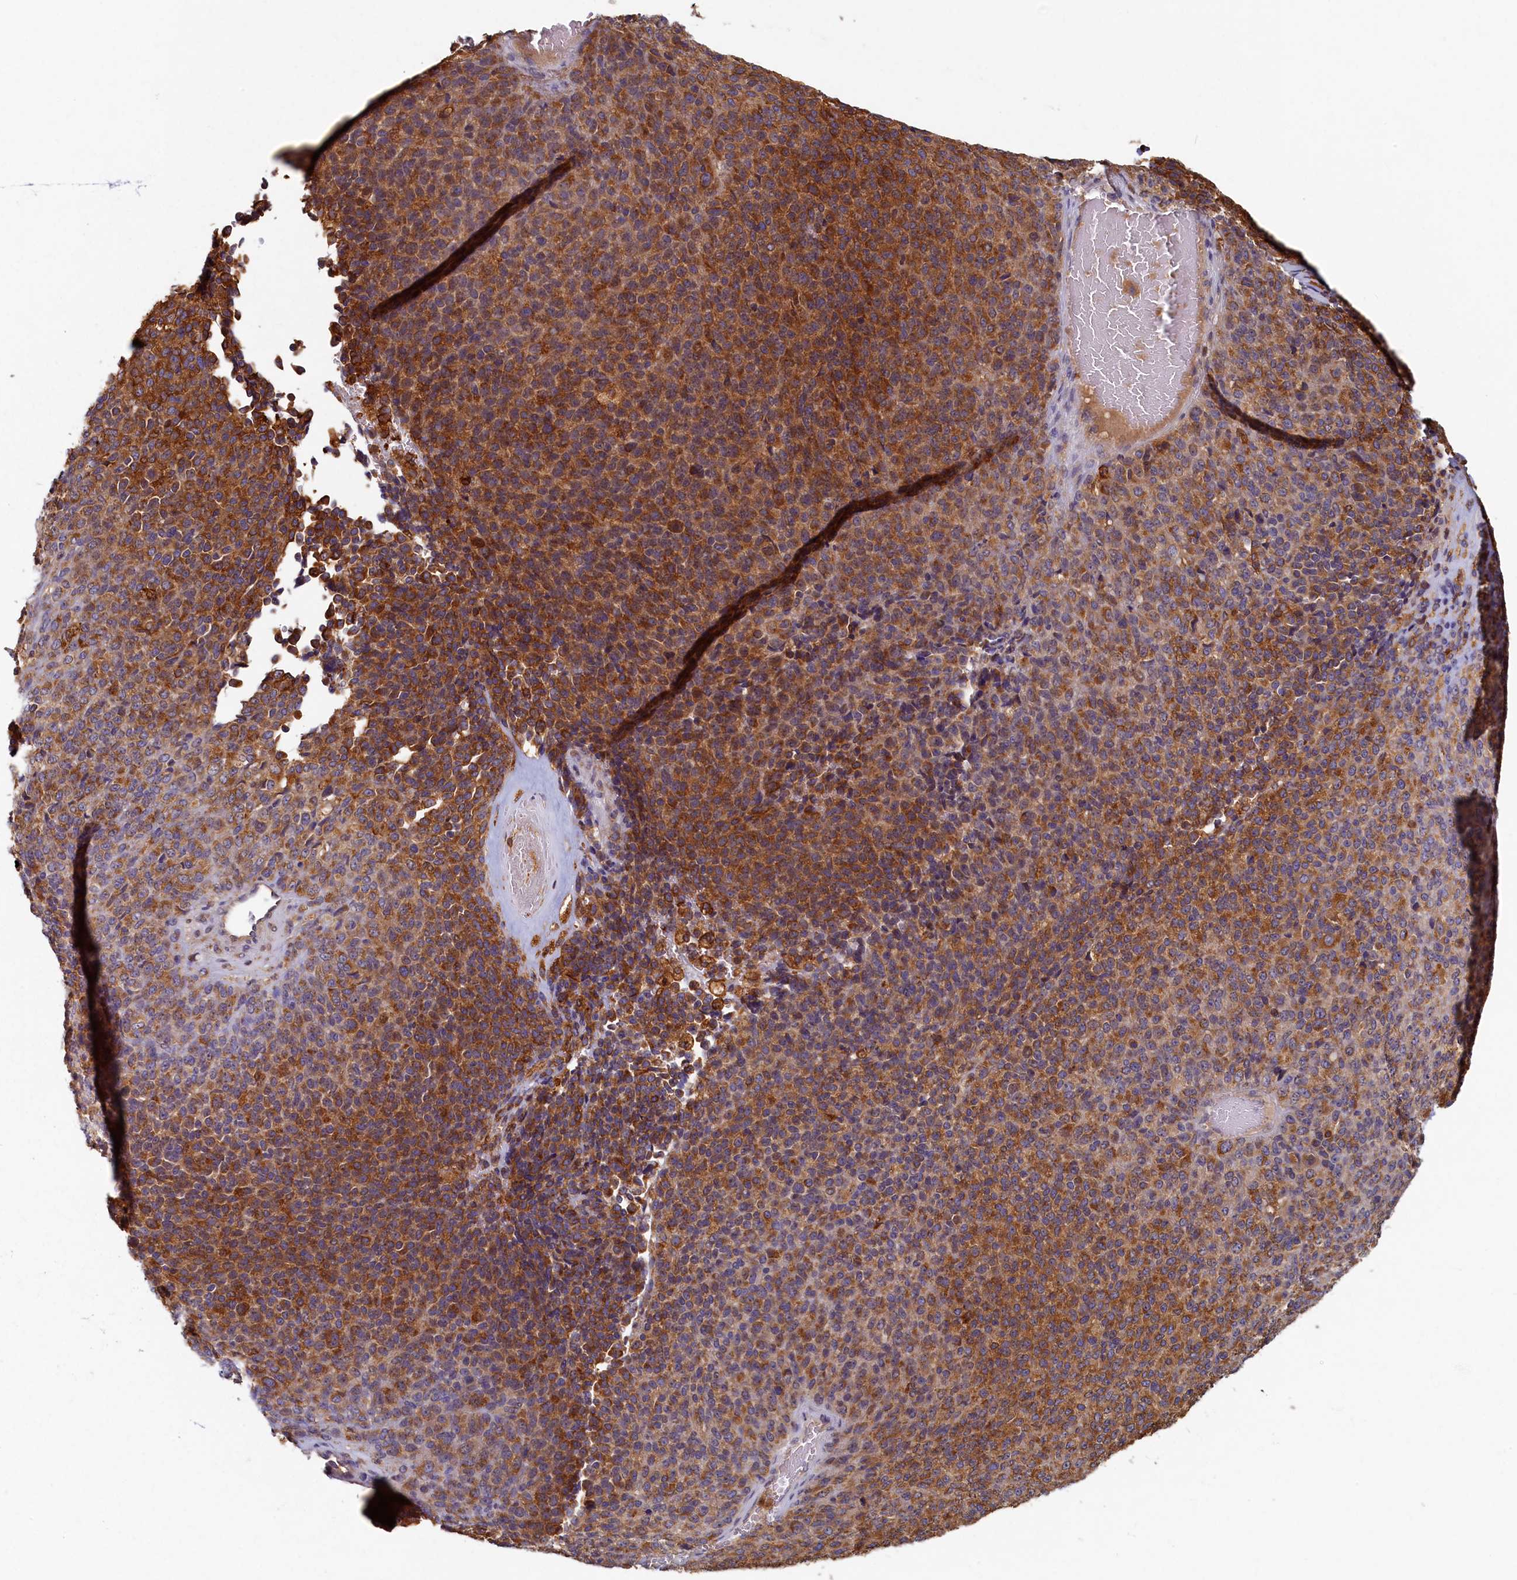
{"staining": {"intensity": "moderate", "quantity": ">75%", "location": "cytoplasmic/membranous"}, "tissue": "melanoma", "cell_type": "Tumor cells", "image_type": "cancer", "snomed": [{"axis": "morphology", "description": "Malignant melanoma, Metastatic site"}, {"axis": "topography", "description": "Brain"}], "caption": "Malignant melanoma (metastatic site) stained with a brown dye reveals moderate cytoplasmic/membranous positive expression in about >75% of tumor cells.", "gene": "TIMM8B", "patient": {"sex": "female", "age": 56}}